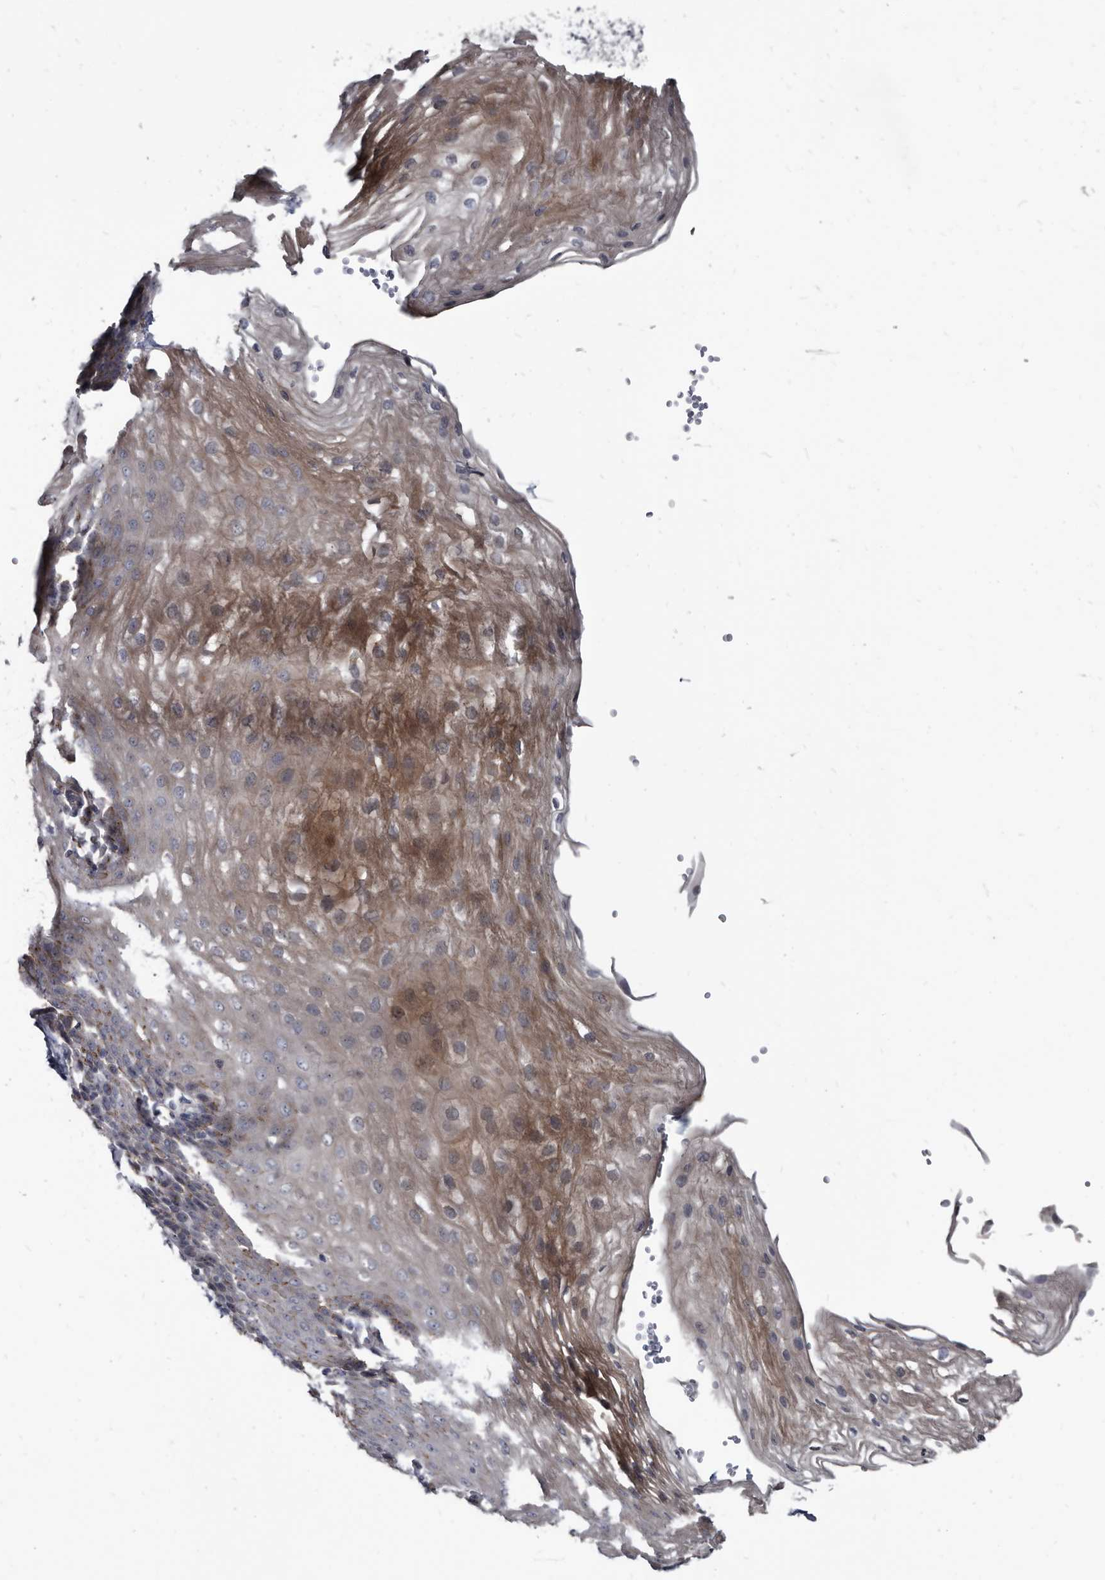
{"staining": {"intensity": "moderate", "quantity": "<25%", "location": "cytoplasmic/membranous"}, "tissue": "esophagus", "cell_type": "Squamous epithelial cells", "image_type": "normal", "snomed": [{"axis": "morphology", "description": "Normal tissue, NOS"}, {"axis": "topography", "description": "Esophagus"}], "caption": "Brown immunohistochemical staining in normal esophagus reveals moderate cytoplasmic/membranous positivity in approximately <25% of squamous epithelial cells.", "gene": "PRSS8", "patient": {"sex": "female", "age": 66}}